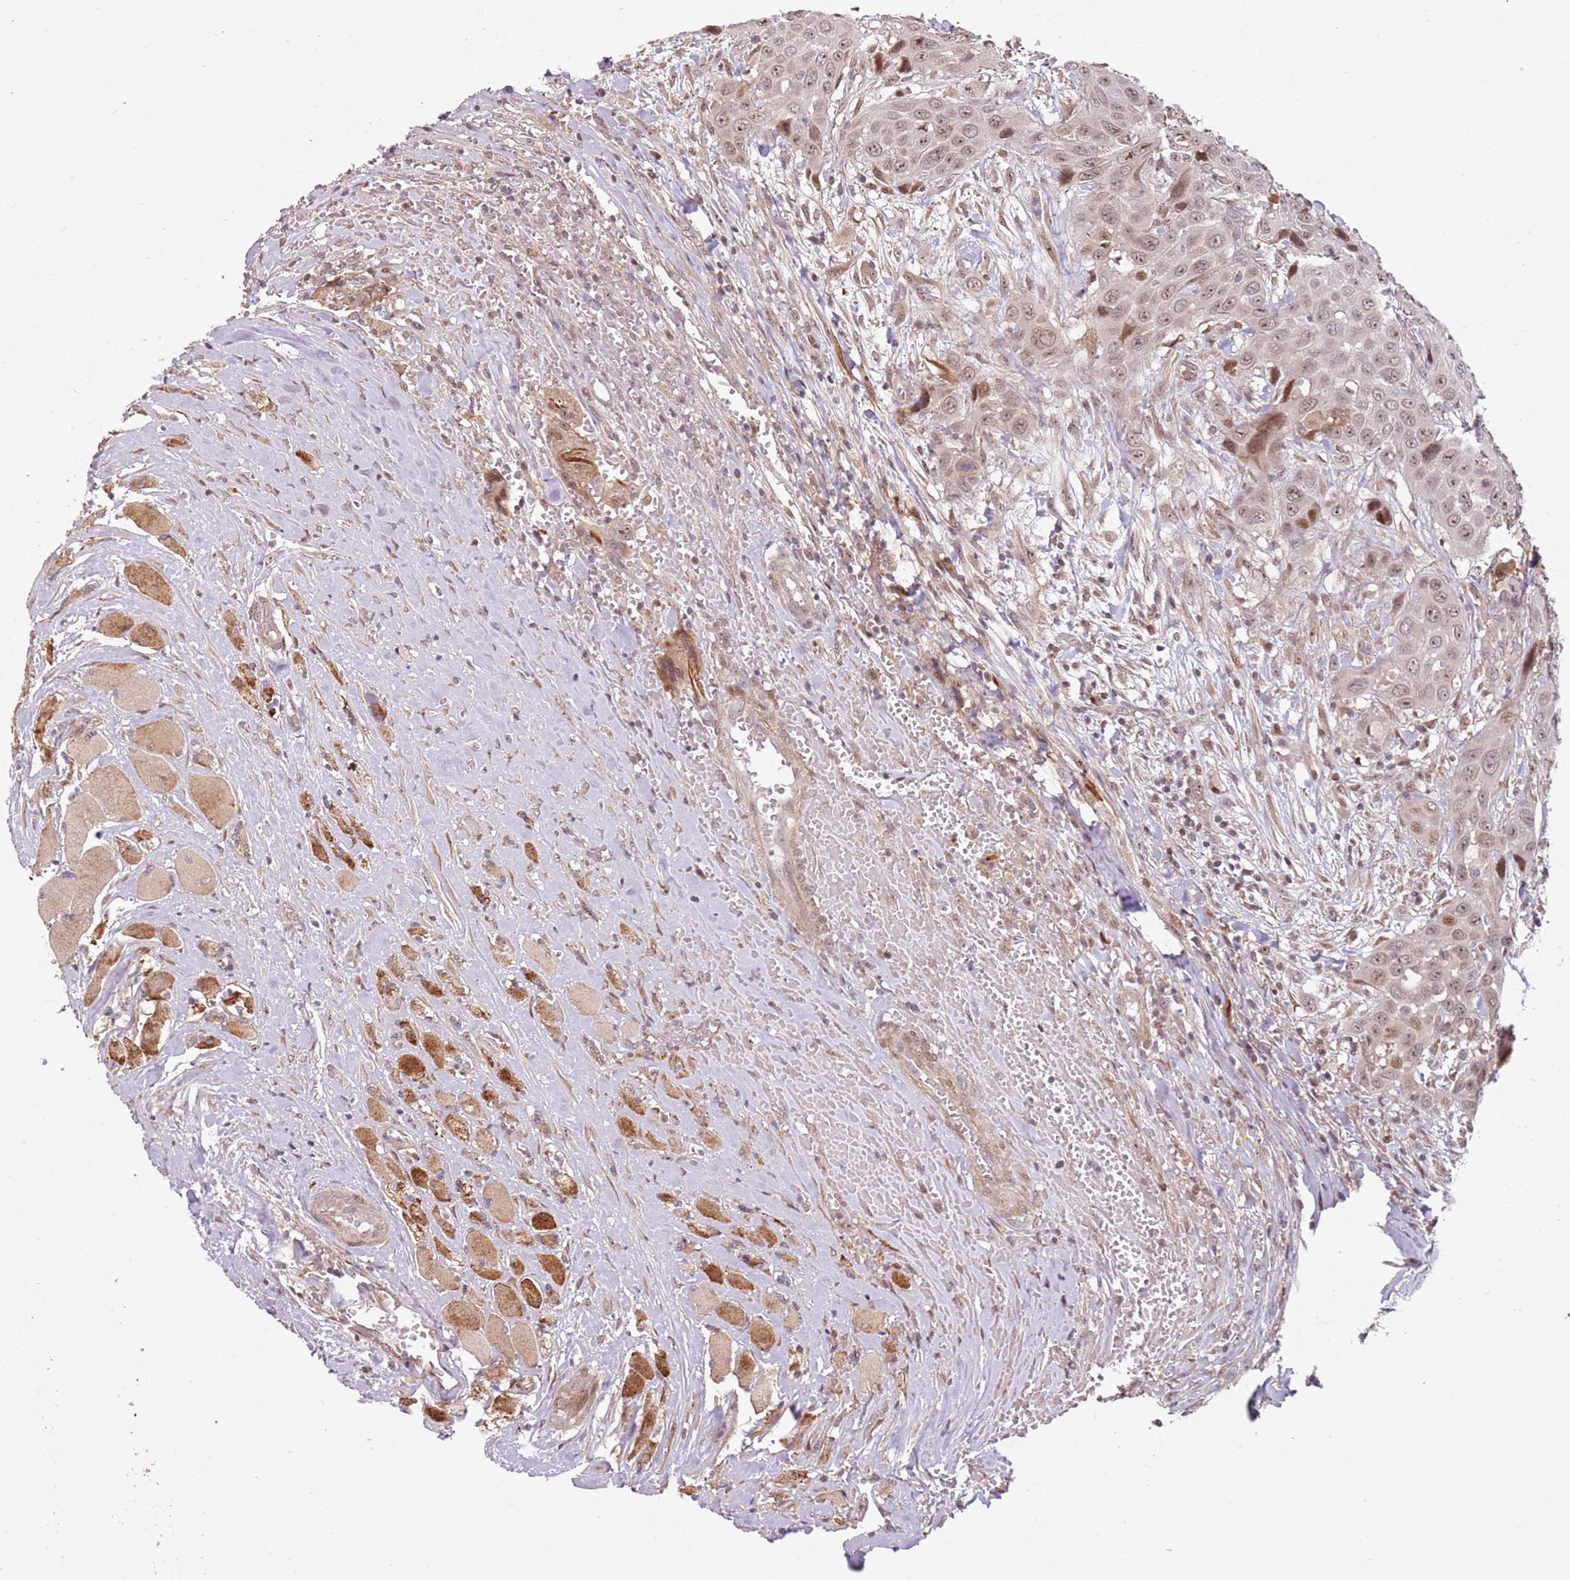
{"staining": {"intensity": "moderate", "quantity": ">75%", "location": "nuclear"}, "tissue": "head and neck cancer", "cell_type": "Tumor cells", "image_type": "cancer", "snomed": [{"axis": "morphology", "description": "Squamous cell carcinoma, NOS"}, {"axis": "topography", "description": "Head-Neck"}], "caption": "Moderate nuclear positivity for a protein is identified in approximately >75% of tumor cells of head and neck cancer using IHC.", "gene": "CHURC1", "patient": {"sex": "male", "age": 81}}